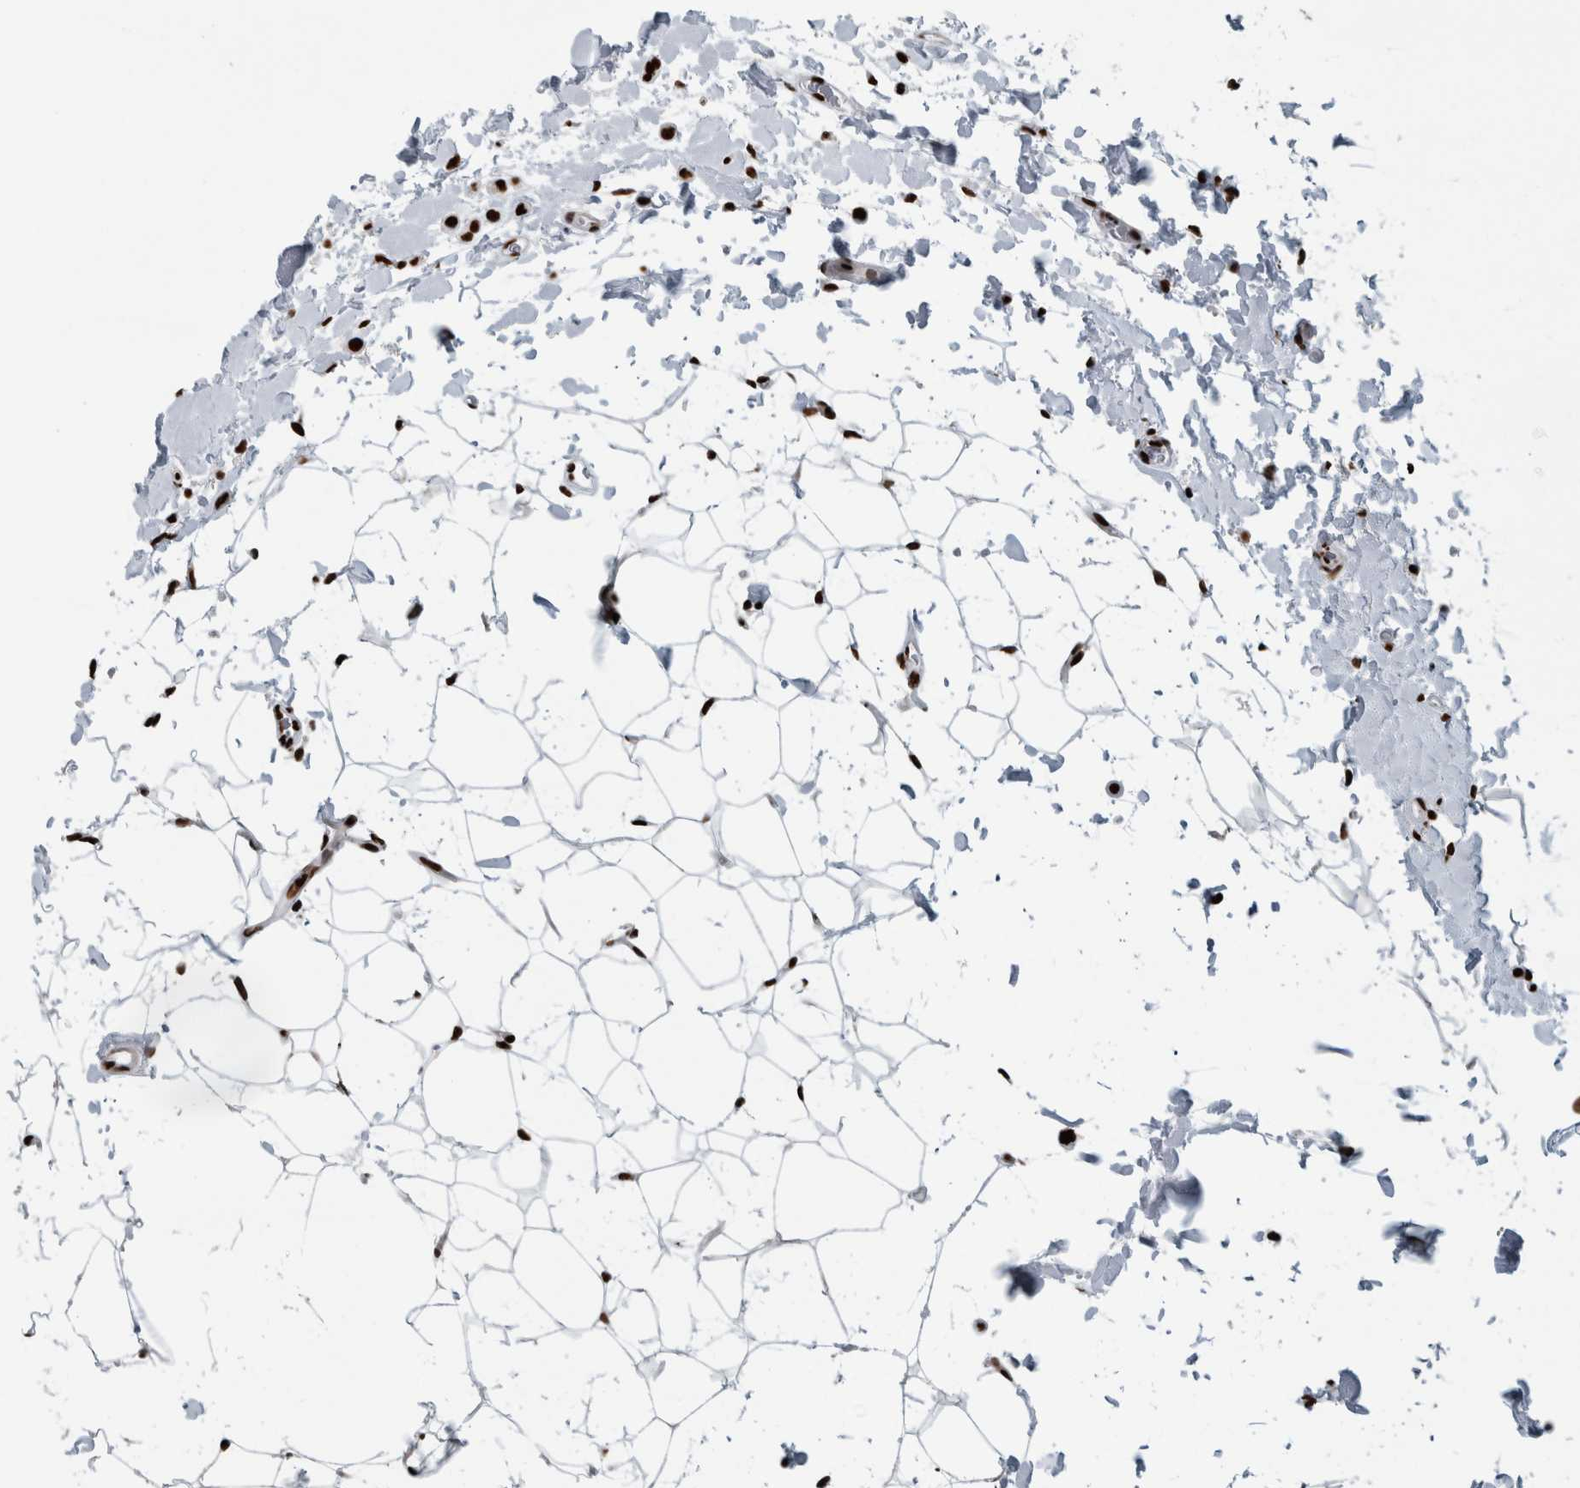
{"staining": {"intensity": "strong", "quantity": ">75%", "location": "nuclear"}, "tissue": "breast cancer", "cell_type": "Tumor cells", "image_type": "cancer", "snomed": [{"axis": "morphology", "description": "Normal tissue, NOS"}, {"axis": "morphology", "description": "Lobular carcinoma"}, {"axis": "topography", "description": "Breast"}], "caption": "Lobular carcinoma (breast) stained with a protein marker shows strong staining in tumor cells.", "gene": "DNMT3A", "patient": {"sex": "female", "age": 50}}